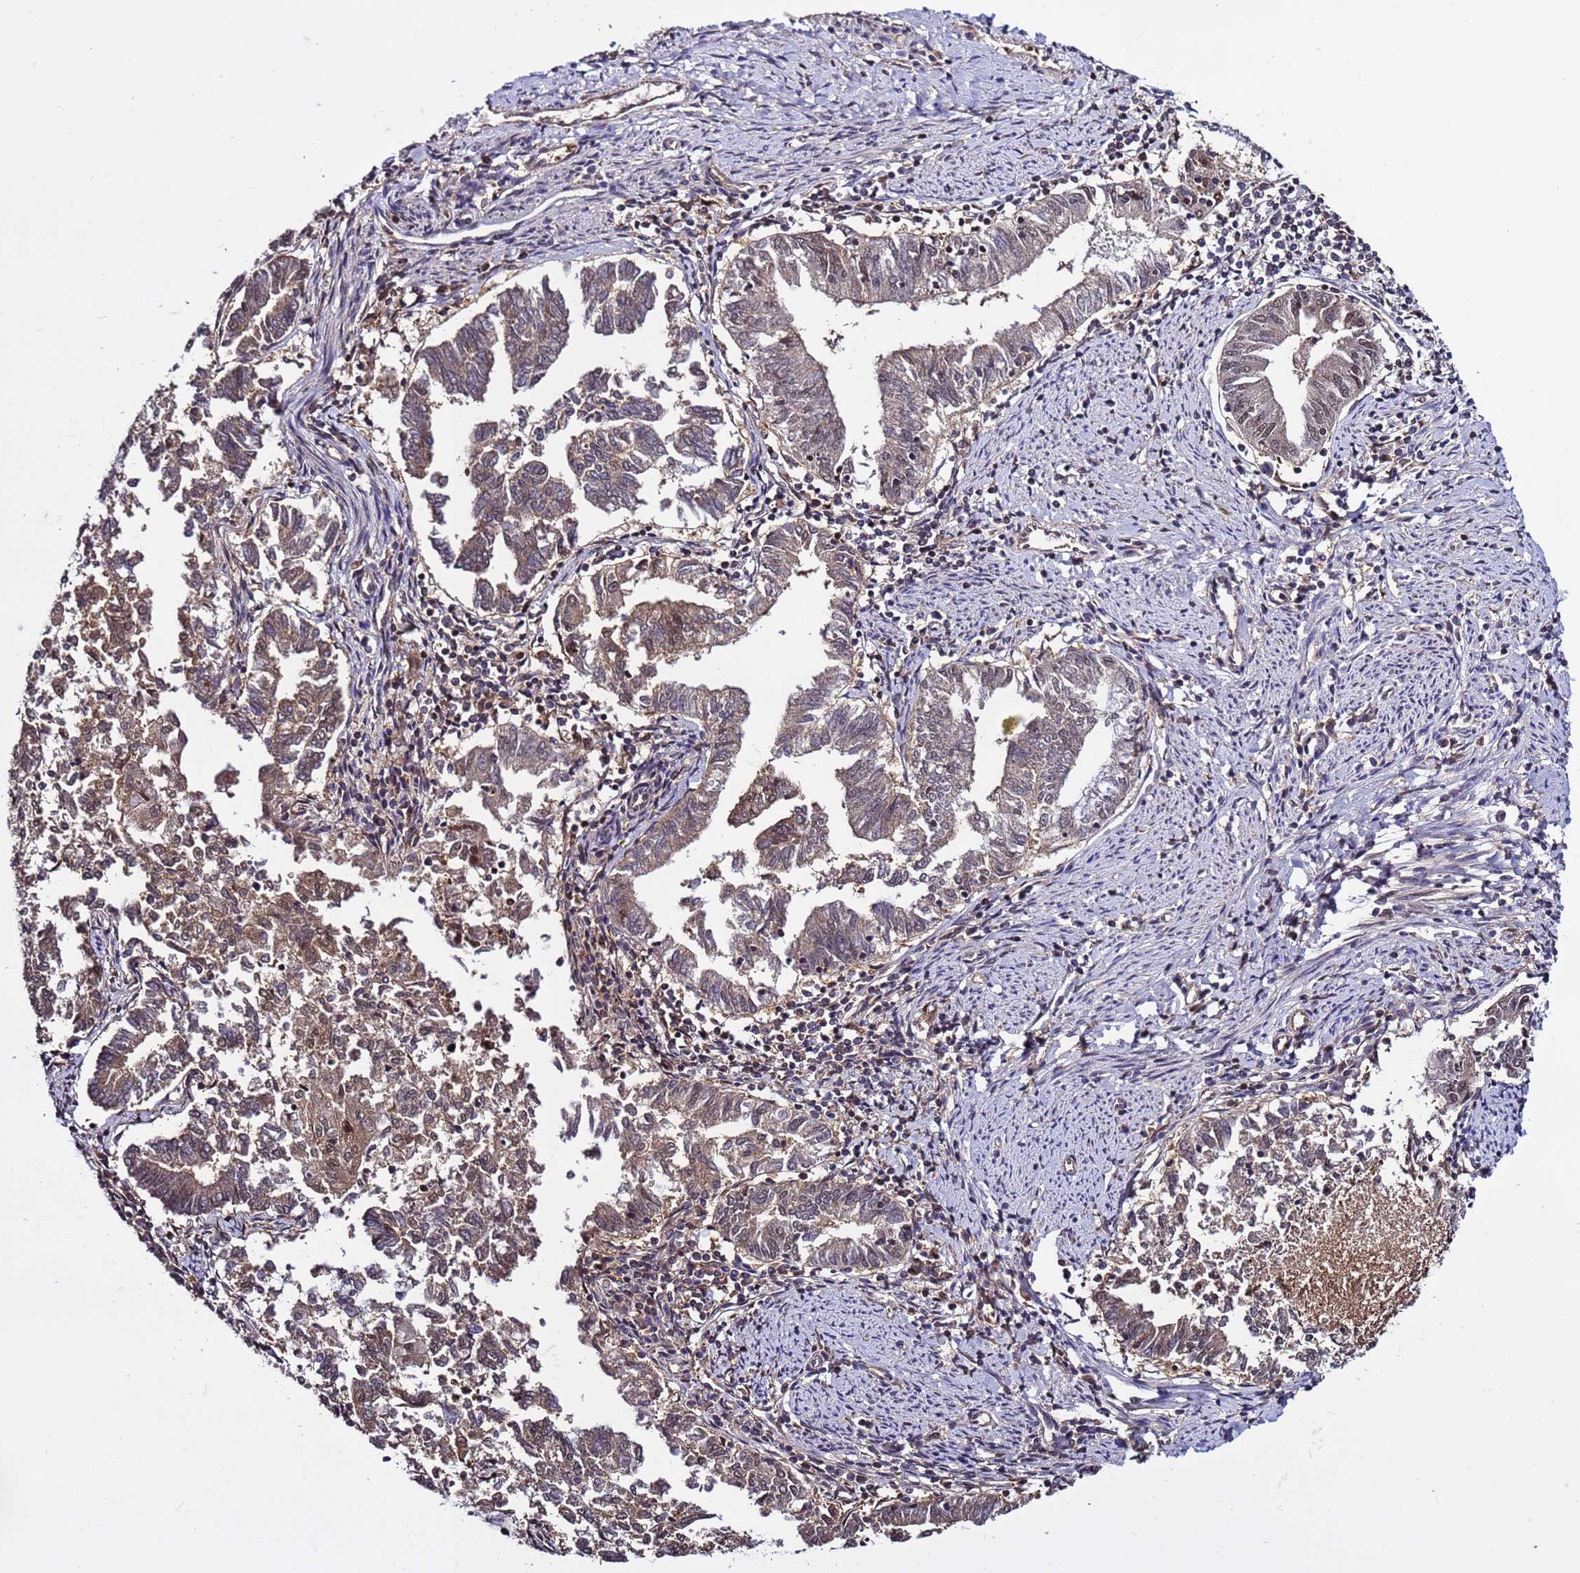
{"staining": {"intensity": "weak", "quantity": "25%-75%", "location": "nuclear"}, "tissue": "endometrial cancer", "cell_type": "Tumor cells", "image_type": "cancer", "snomed": [{"axis": "morphology", "description": "Adenocarcinoma, NOS"}, {"axis": "topography", "description": "Endometrium"}], "caption": "Protein expression analysis of human endometrial cancer reveals weak nuclear positivity in about 25%-75% of tumor cells.", "gene": "GEN1", "patient": {"sex": "female", "age": 79}}